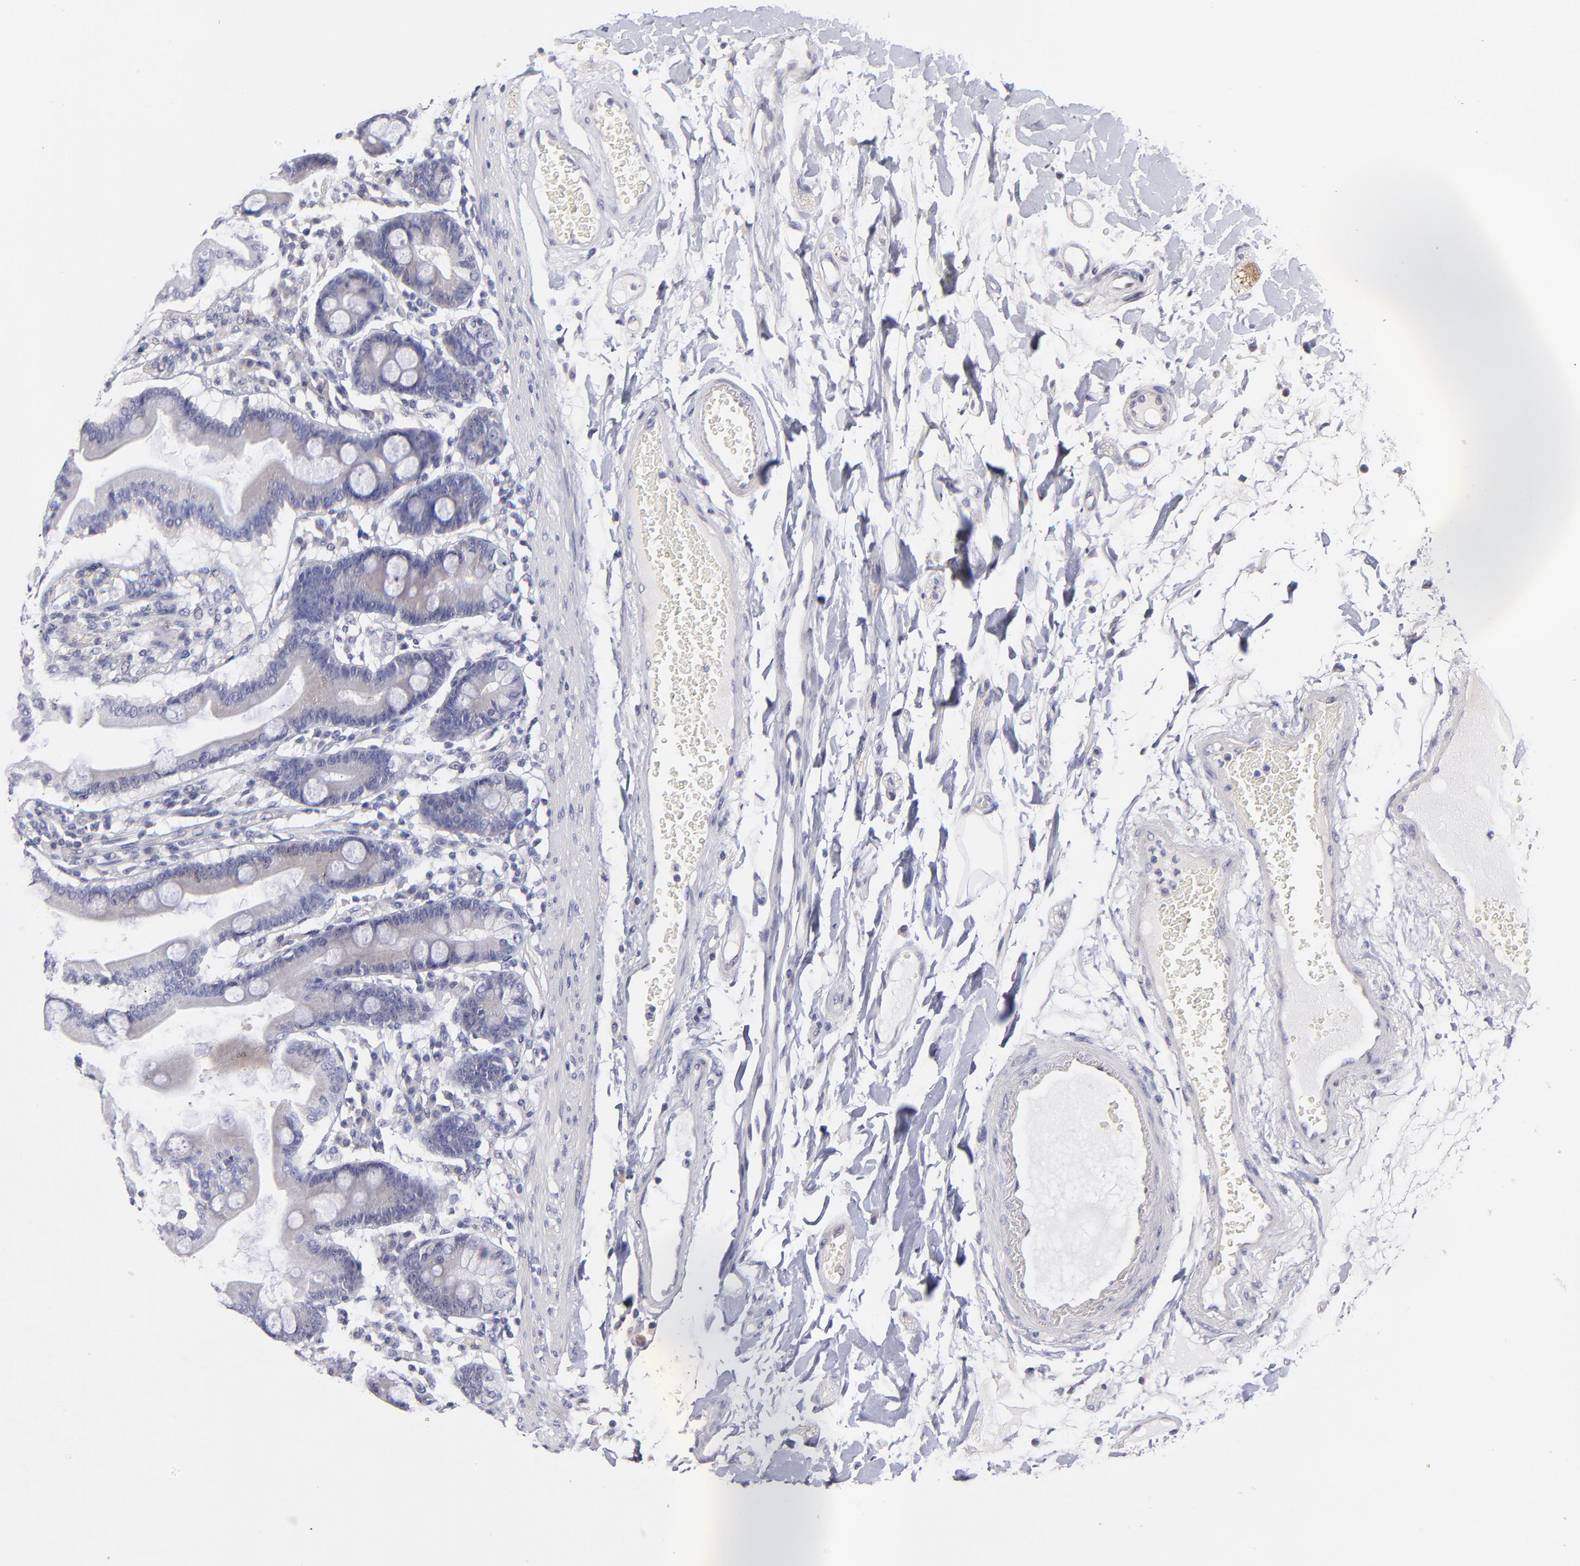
{"staining": {"intensity": "negative", "quantity": "none", "location": "none"}, "tissue": "duodenum", "cell_type": "Glandular cells", "image_type": "normal", "snomed": [{"axis": "morphology", "description": "Normal tissue, NOS"}, {"axis": "topography", "description": "Duodenum"}], "caption": "IHC micrograph of normal duodenum: duodenum stained with DAB shows no significant protein staining in glandular cells.", "gene": "BTG2", "patient": {"sex": "female", "age": 64}}